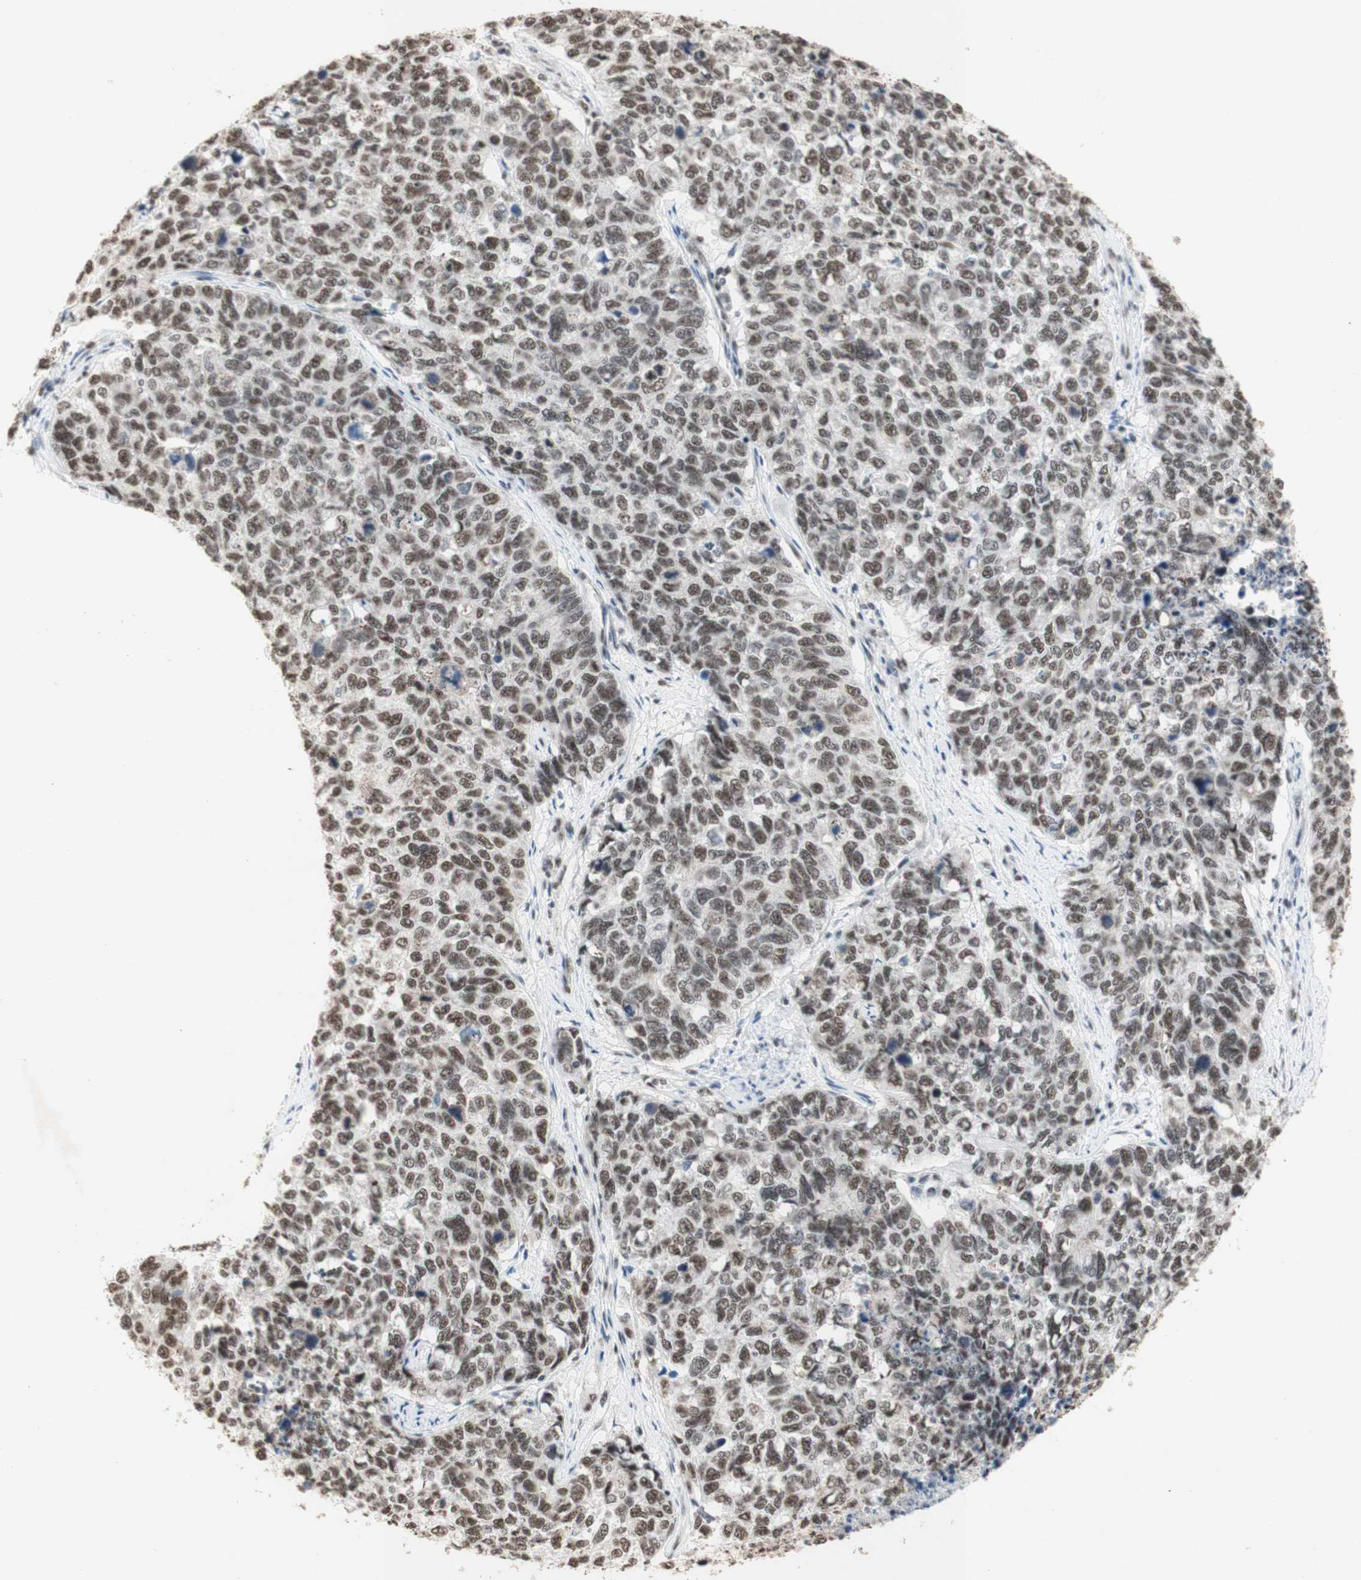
{"staining": {"intensity": "moderate", "quantity": ">75%", "location": "nuclear"}, "tissue": "cervical cancer", "cell_type": "Tumor cells", "image_type": "cancer", "snomed": [{"axis": "morphology", "description": "Squamous cell carcinoma, NOS"}, {"axis": "topography", "description": "Cervix"}], "caption": "Immunohistochemical staining of cervical cancer demonstrates medium levels of moderate nuclear protein positivity in approximately >75% of tumor cells. (DAB (3,3'-diaminobenzidine) IHC with brightfield microscopy, high magnification).", "gene": "SNRPB", "patient": {"sex": "female", "age": 63}}